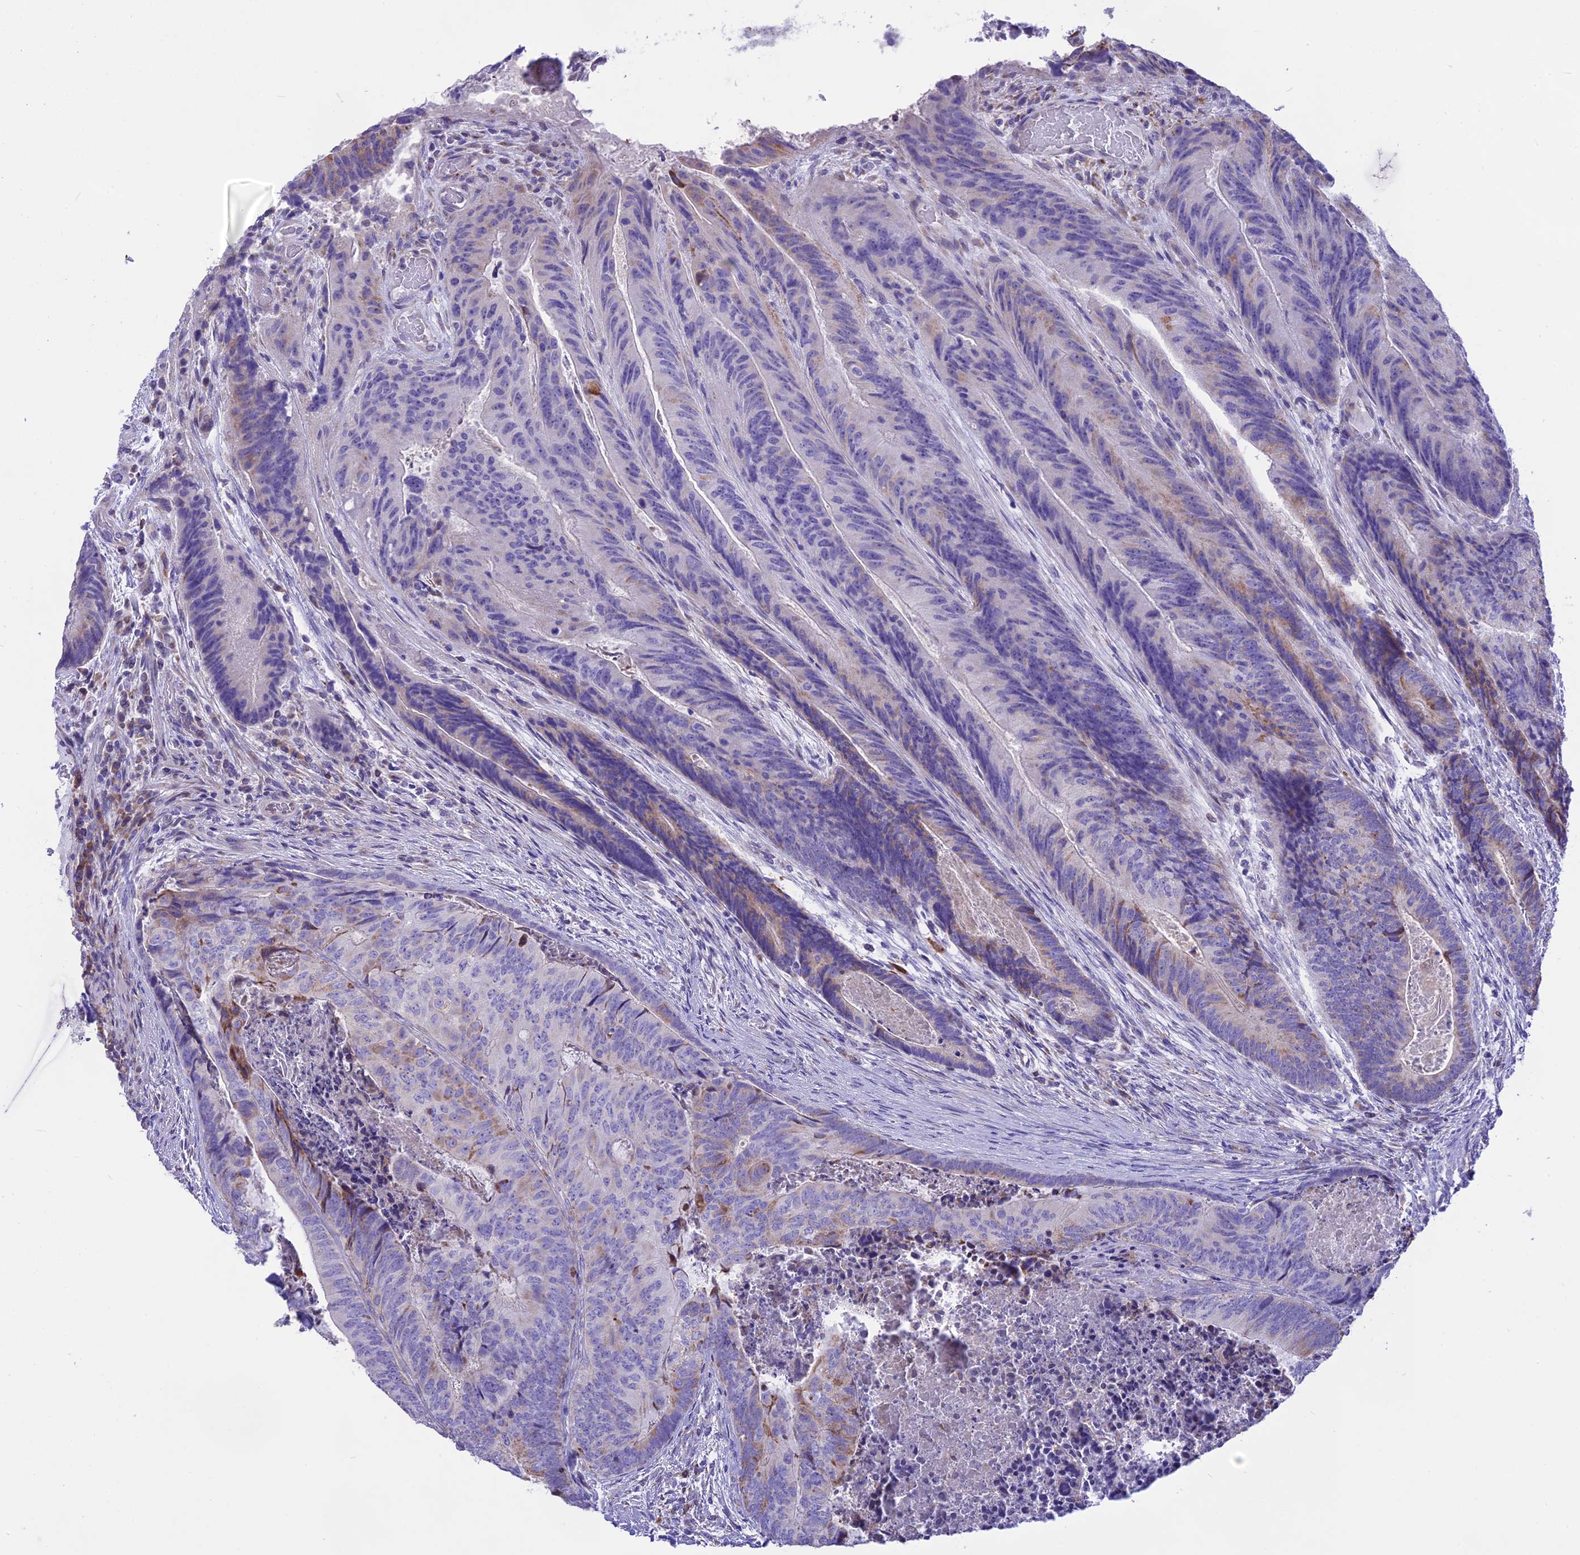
{"staining": {"intensity": "moderate", "quantity": "<25%", "location": "cytoplasmic/membranous"}, "tissue": "colorectal cancer", "cell_type": "Tumor cells", "image_type": "cancer", "snomed": [{"axis": "morphology", "description": "Adenocarcinoma, NOS"}, {"axis": "topography", "description": "Colon"}], "caption": "Protein staining reveals moderate cytoplasmic/membranous positivity in about <25% of tumor cells in colorectal cancer.", "gene": "DOC2B", "patient": {"sex": "female", "age": 67}}